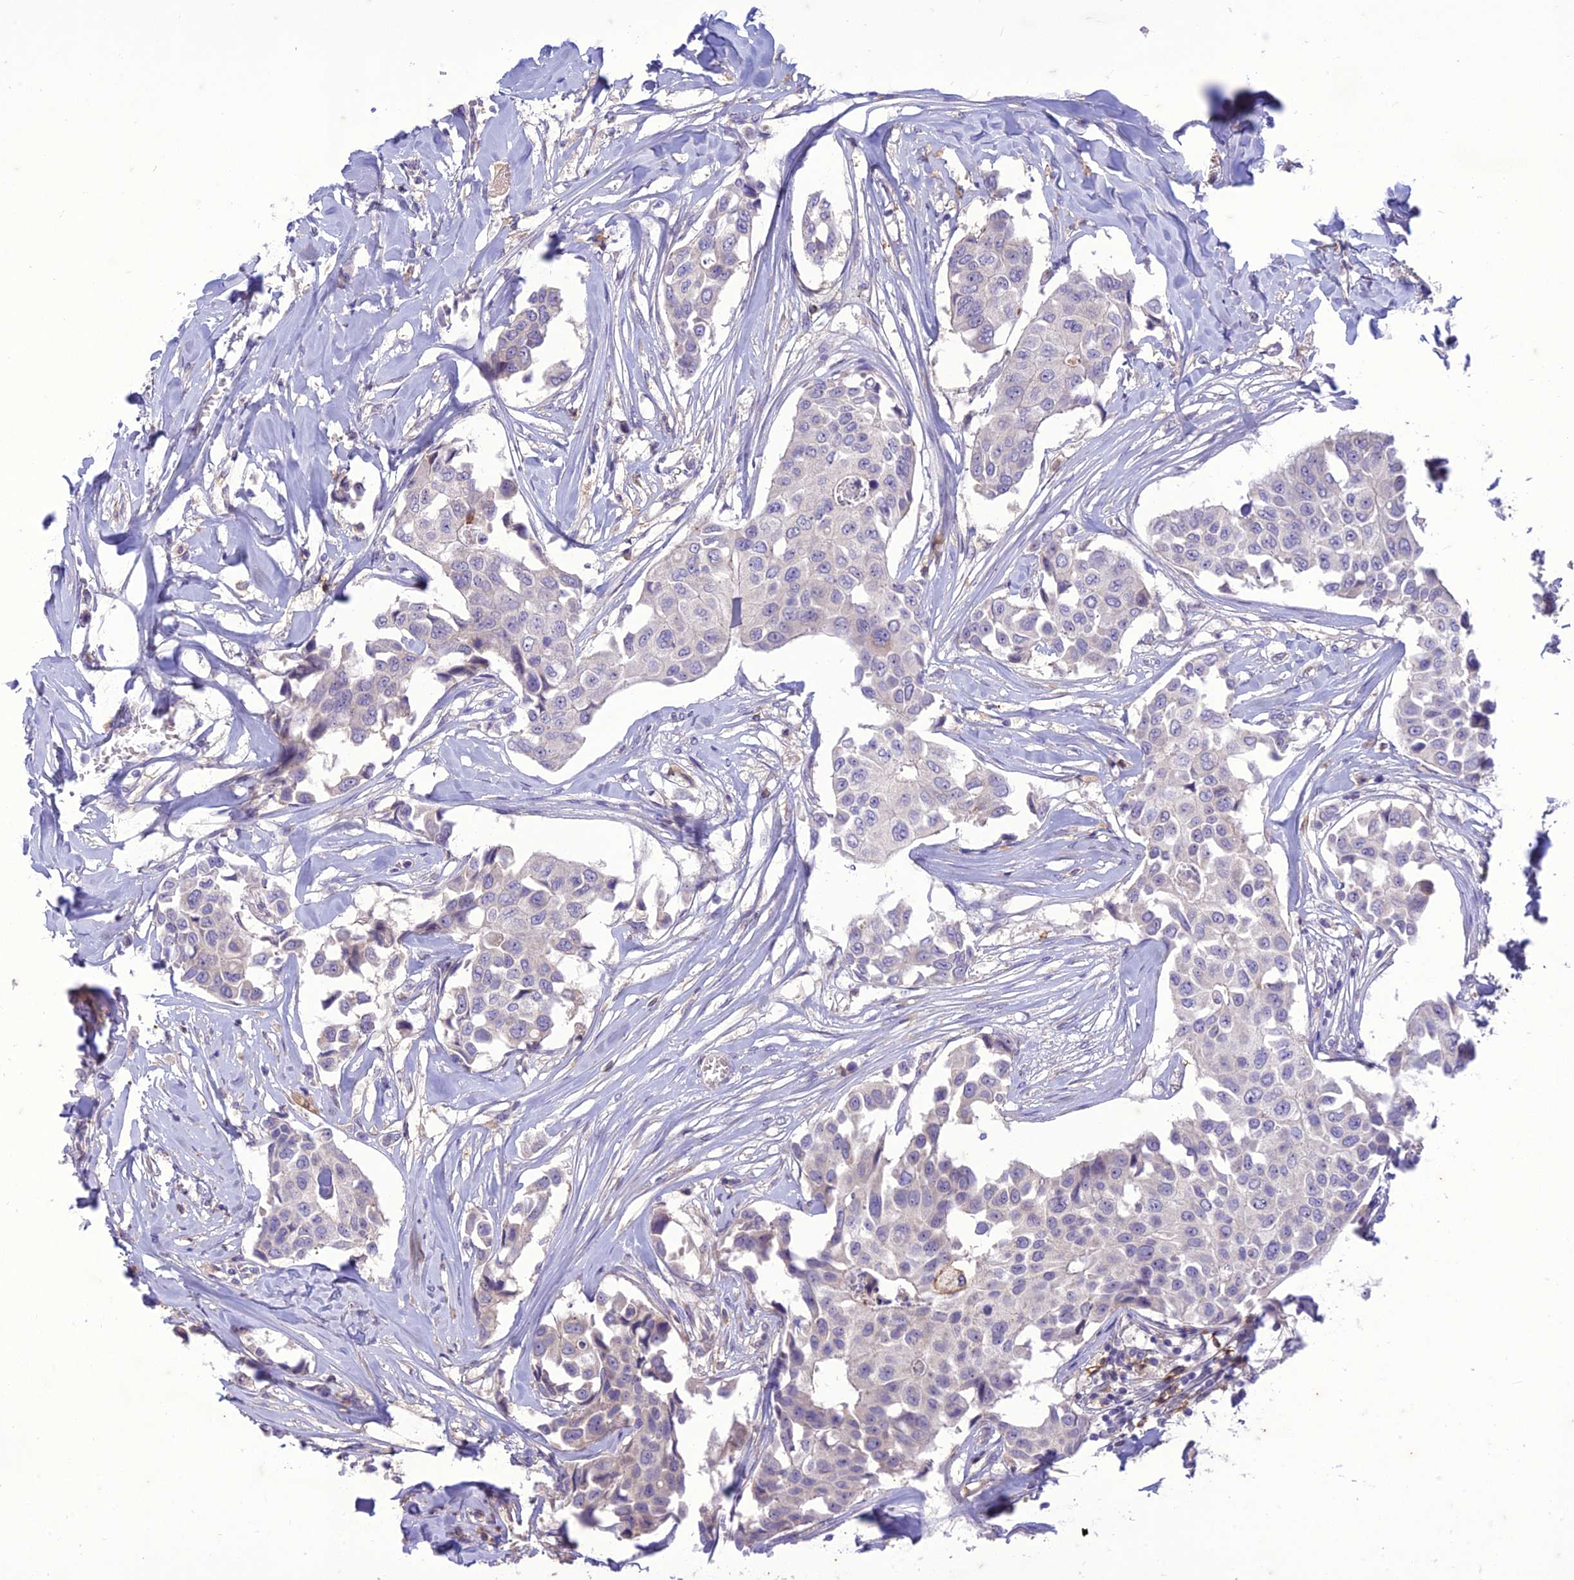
{"staining": {"intensity": "negative", "quantity": "none", "location": "none"}, "tissue": "breast cancer", "cell_type": "Tumor cells", "image_type": "cancer", "snomed": [{"axis": "morphology", "description": "Duct carcinoma"}, {"axis": "topography", "description": "Breast"}], "caption": "The micrograph exhibits no significant expression in tumor cells of breast intraductal carcinoma.", "gene": "ITGAE", "patient": {"sex": "female", "age": 80}}